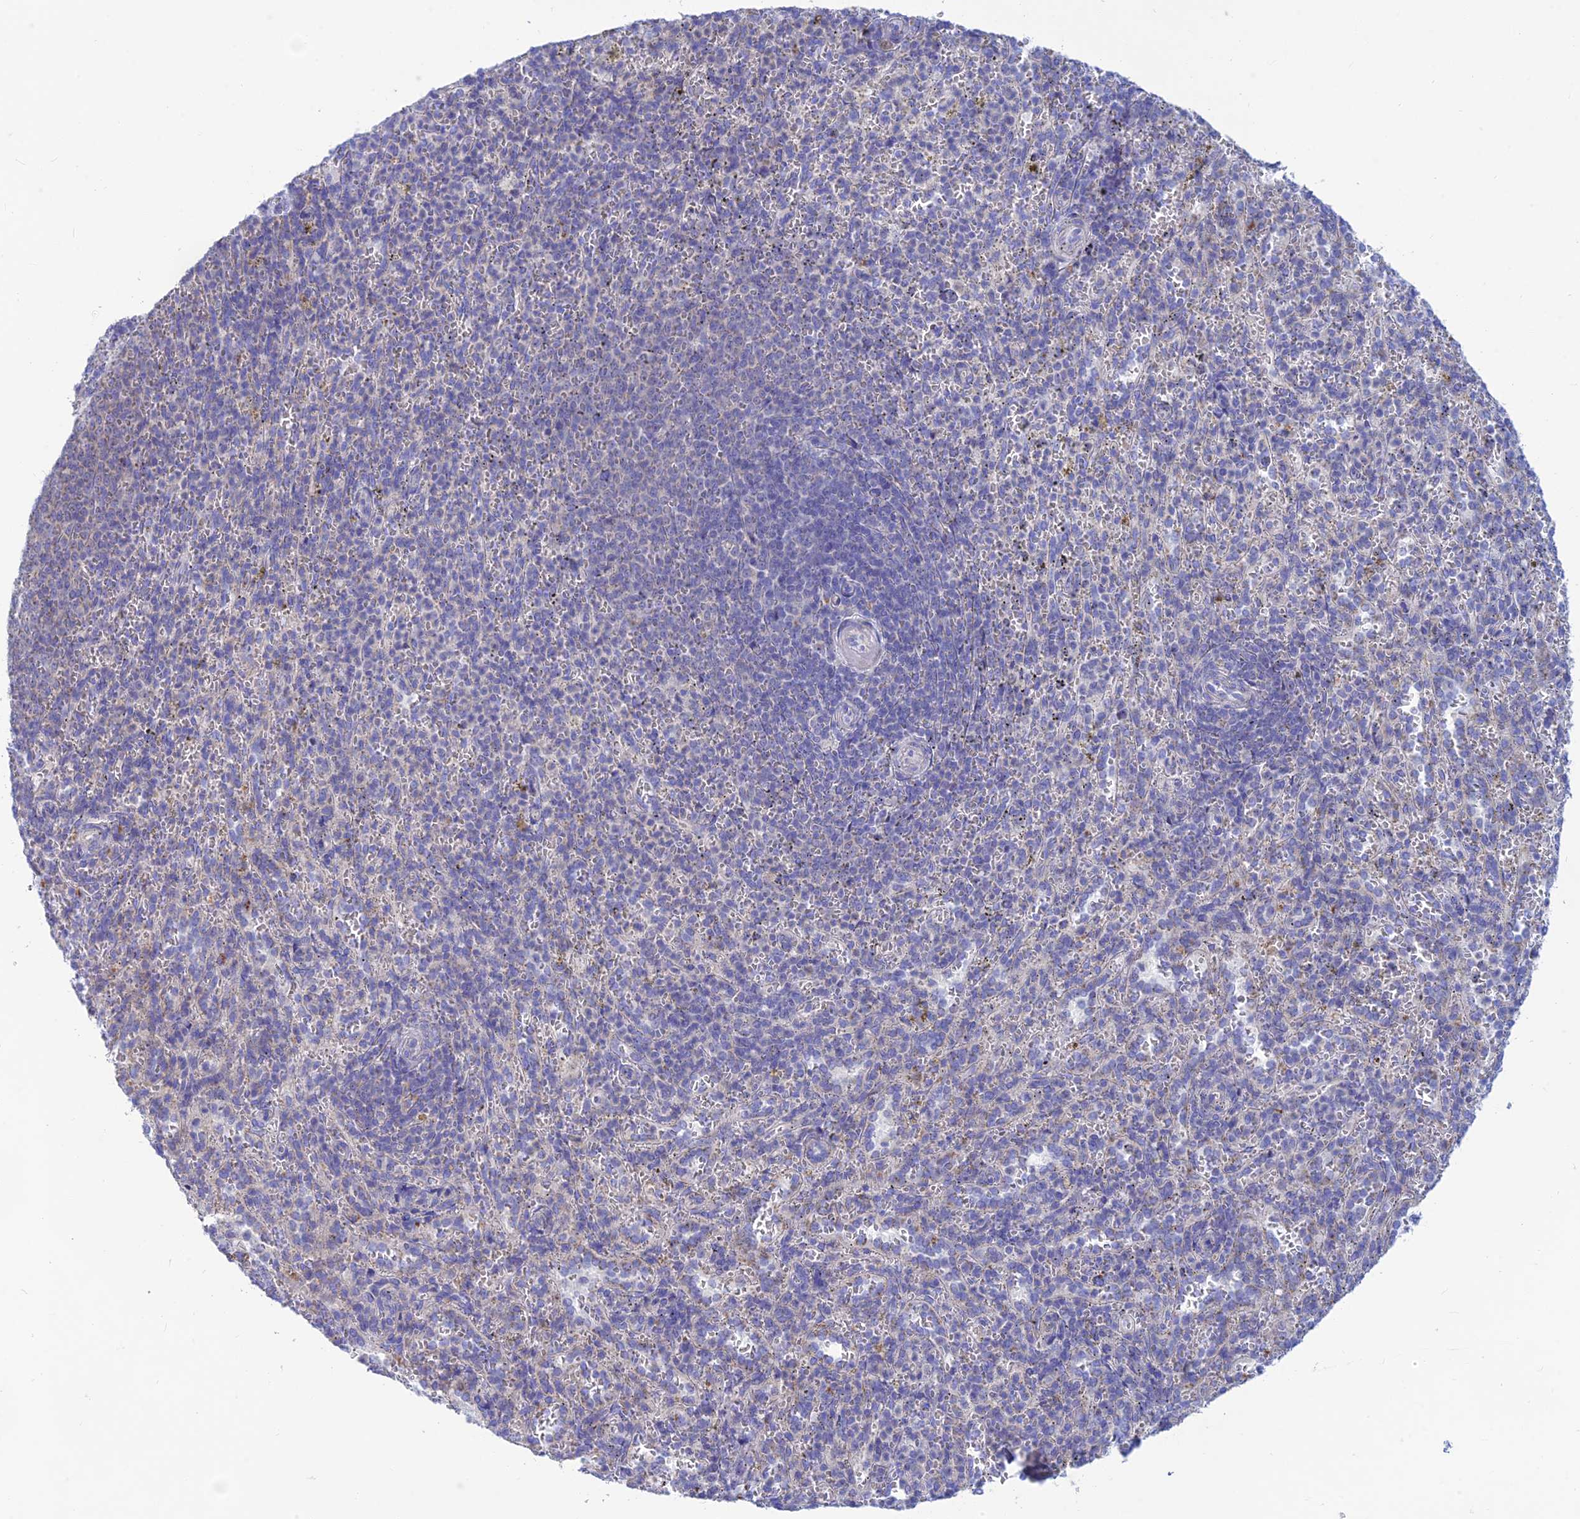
{"staining": {"intensity": "negative", "quantity": "none", "location": "none"}, "tissue": "spleen", "cell_type": "Cells in red pulp", "image_type": "normal", "snomed": [{"axis": "morphology", "description": "Normal tissue, NOS"}, {"axis": "topography", "description": "Spleen"}], "caption": "A photomicrograph of spleen stained for a protein demonstrates no brown staining in cells in red pulp.", "gene": "TMEM30B", "patient": {"sex": "female", "age": 21}}